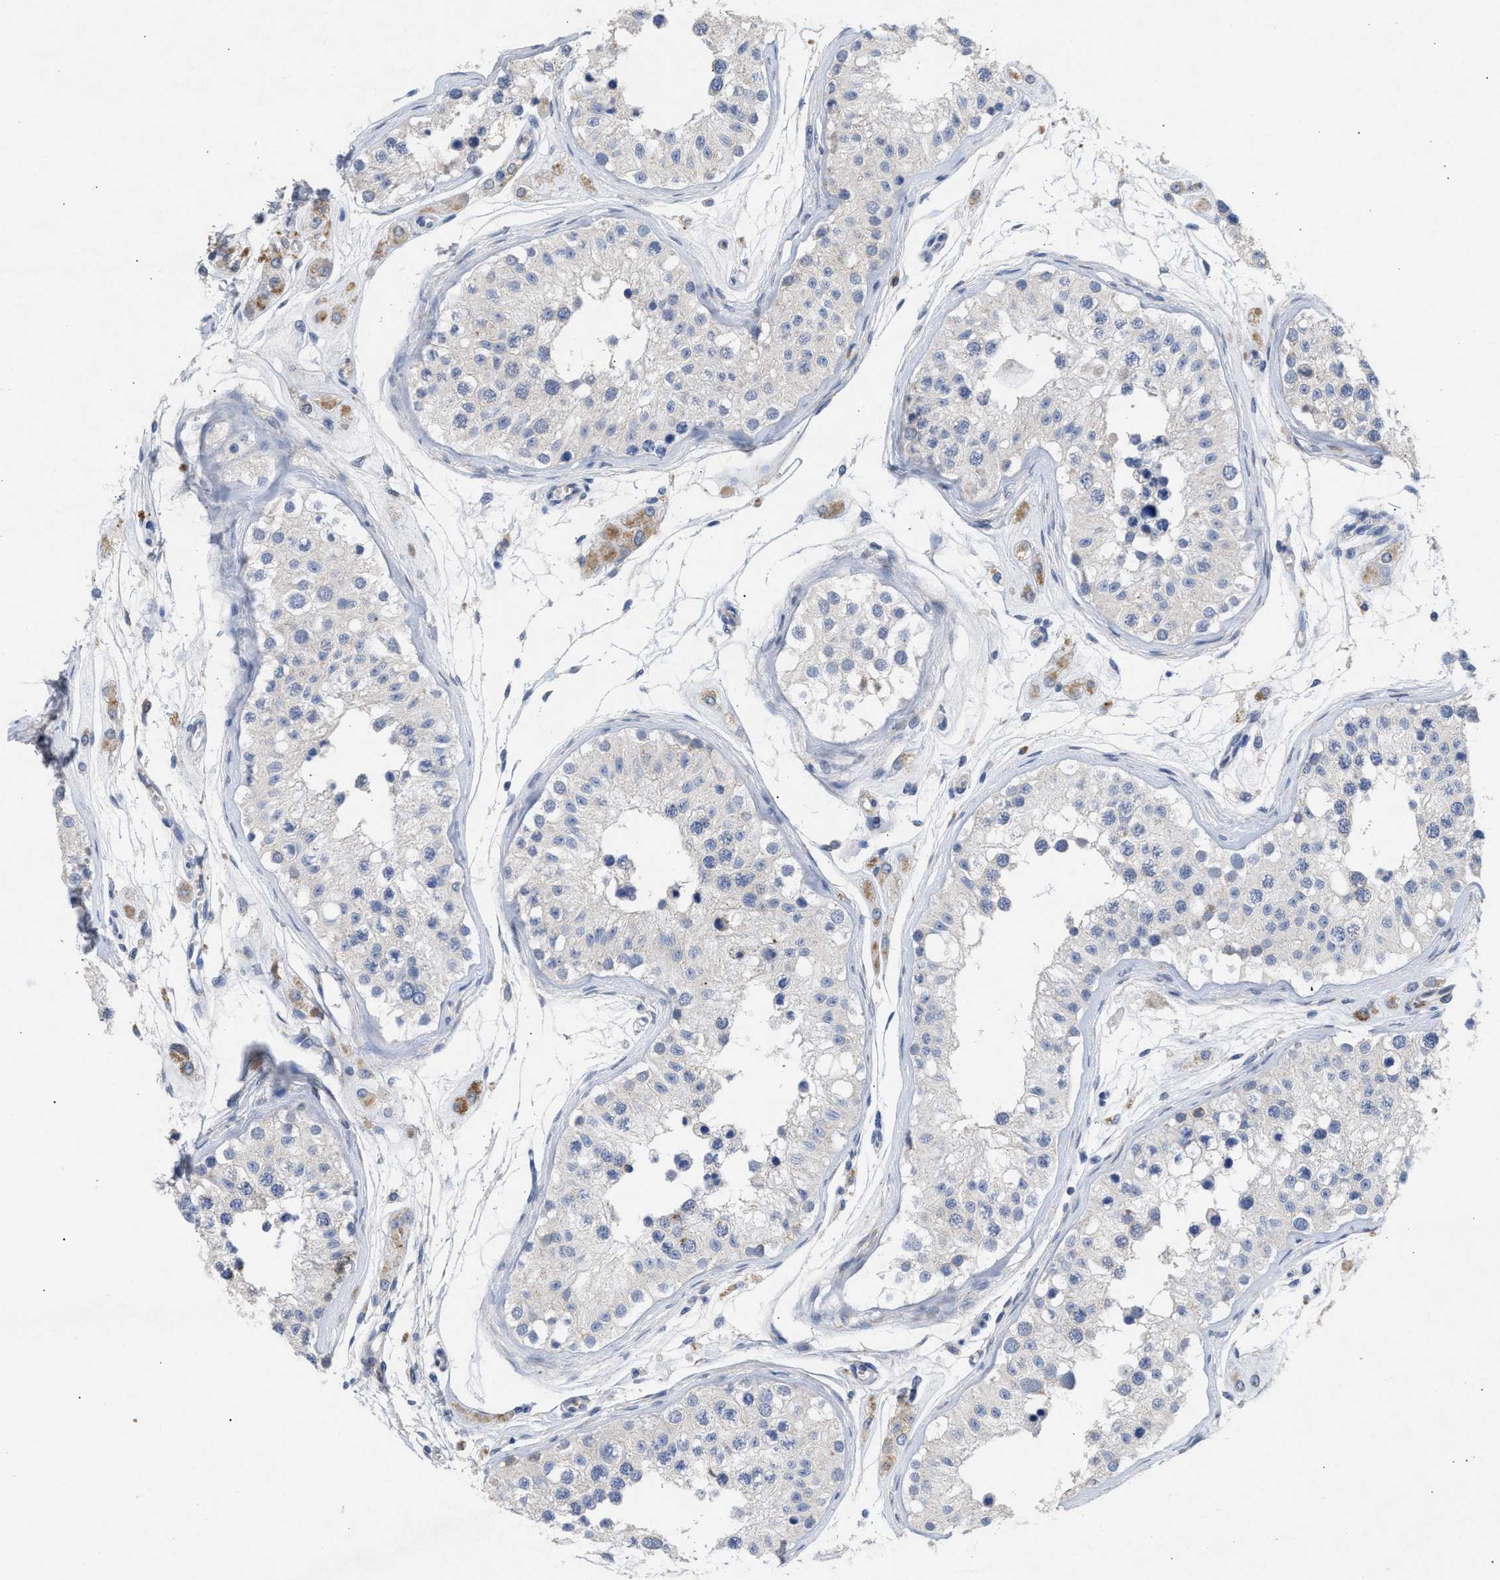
{"staining": {"intensity": "negative", "quantity": "none", "location": "none"}, "tissue": "testis", "cell_type": "Cells in seminiferous ducts", "image_type": "normal", "snomed": [{"axis": "morphology", "description": "Normal tissue, NOS"}, {"axis": "morphology", "description": "Adenocarcinoma, metastatic, NOS"}, {"axis": "topography", "description": "Testis"}], "caption": "Immunohistochemistry photomicrograph of normal testis: human testis stained with DAB displays no significant protein expression in cells in seminiferous ducts. The staining was performed using DAB (3,3'-diaminobenzidine) to visualize the protein expression in brown, while the nuclei were stained in blue with hematoxylin (Magnification: 20x).", "gene": "SELENOM", "patient": {"sex": "male", "age": 26}}